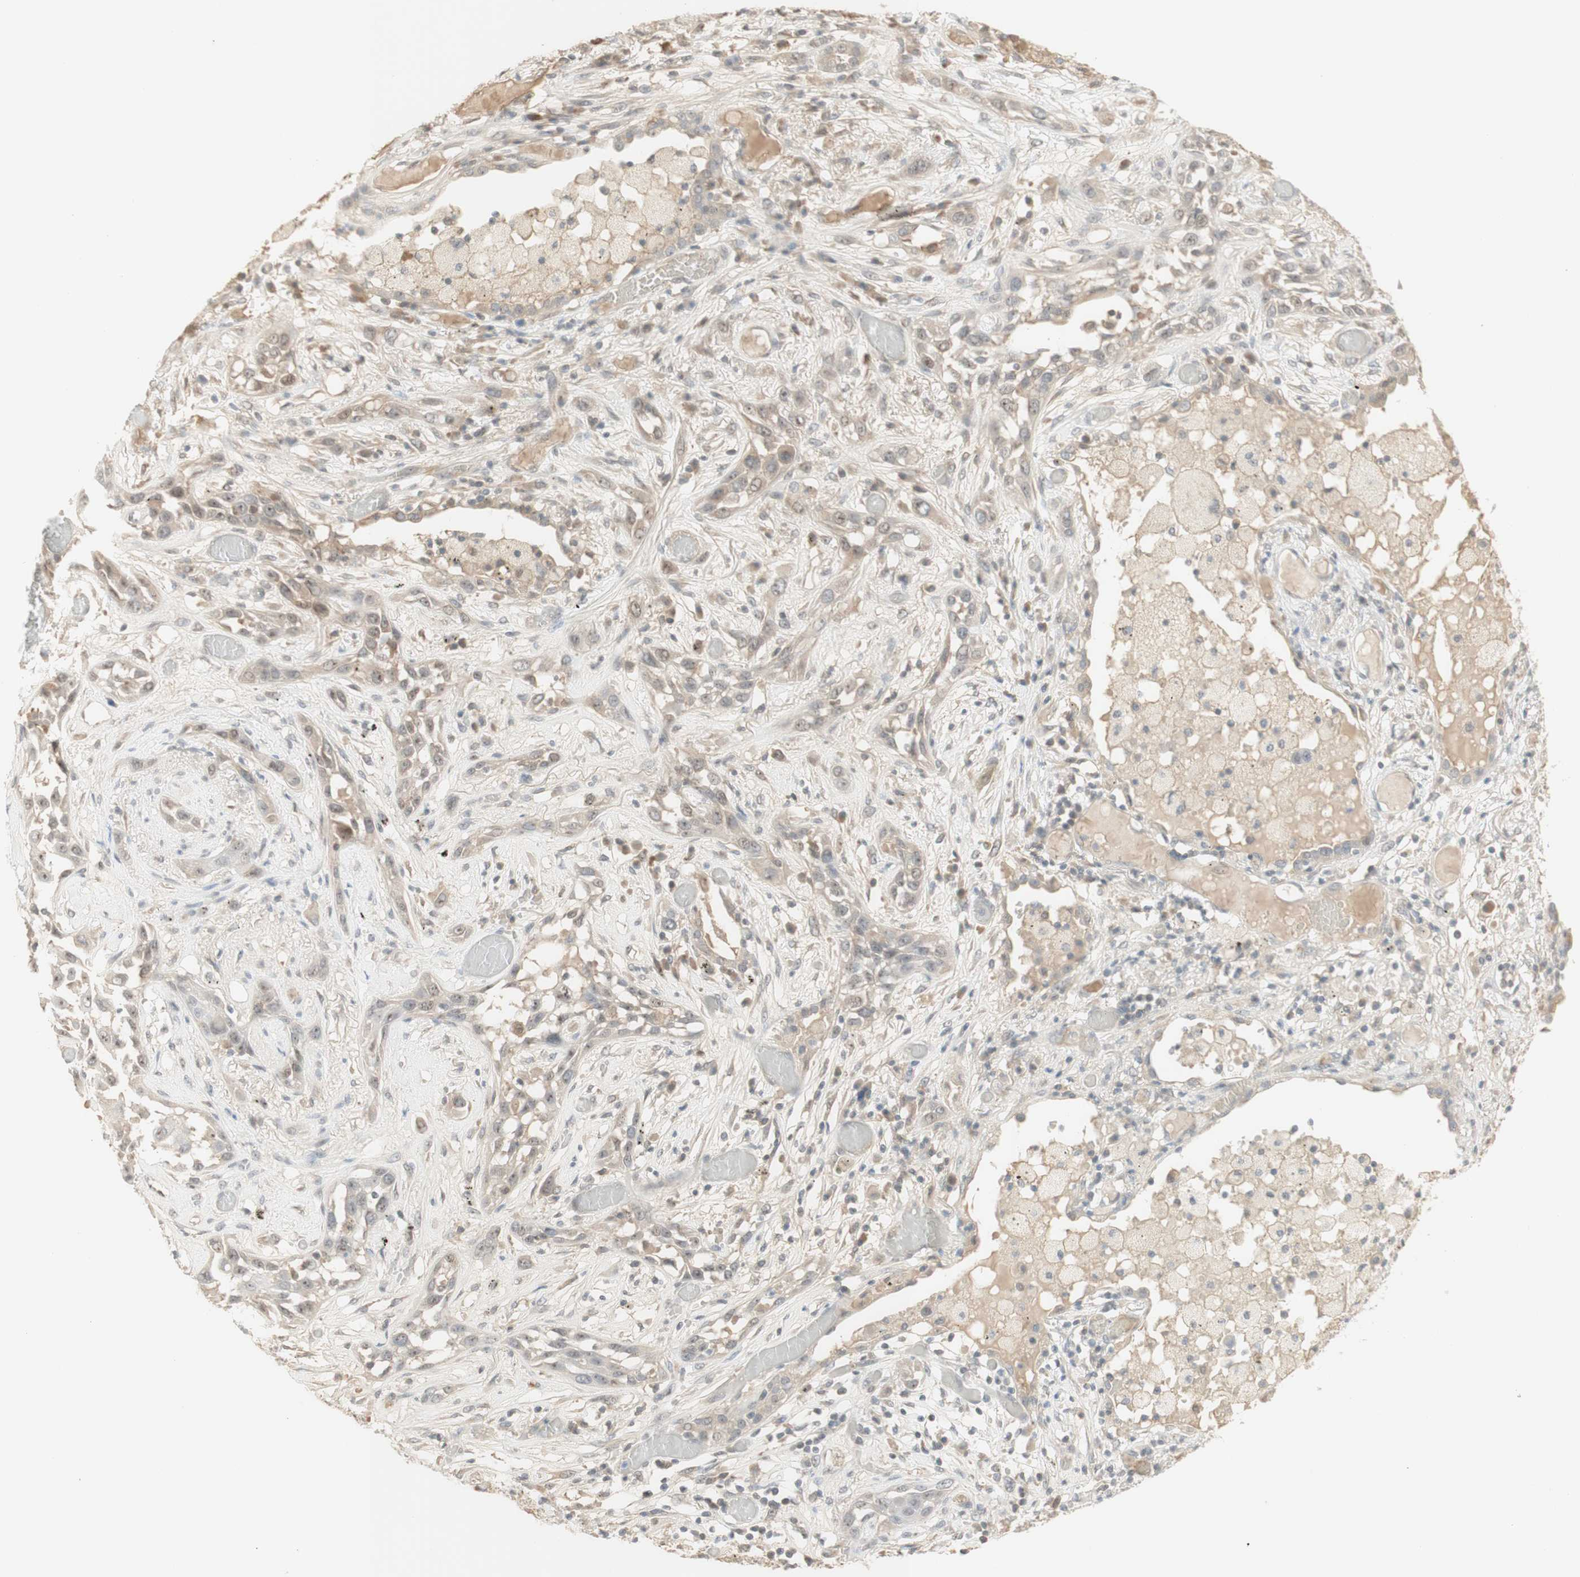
{"staining": {"intensity": "weak", "quantity": ">75%", "location": "cytoplasmic/membranous"}, "tissue": "lung cancer", "cell_type": "Tumor cells", "image_type": "cancer", "snomed": [{"axis": "morphology", "description": "Squamous cell carcinoma, NOS"}, {"axis": "topography", "description": "Lung"}], "caption": "Brown immunohistochemical staining in lung squamous cell carcinoma exhibits weak cytoplasmic/membranous staining in about >75% of tumor cells.", "gene": "PLCD4", "patient": {"sex": "male", "age": 71}}